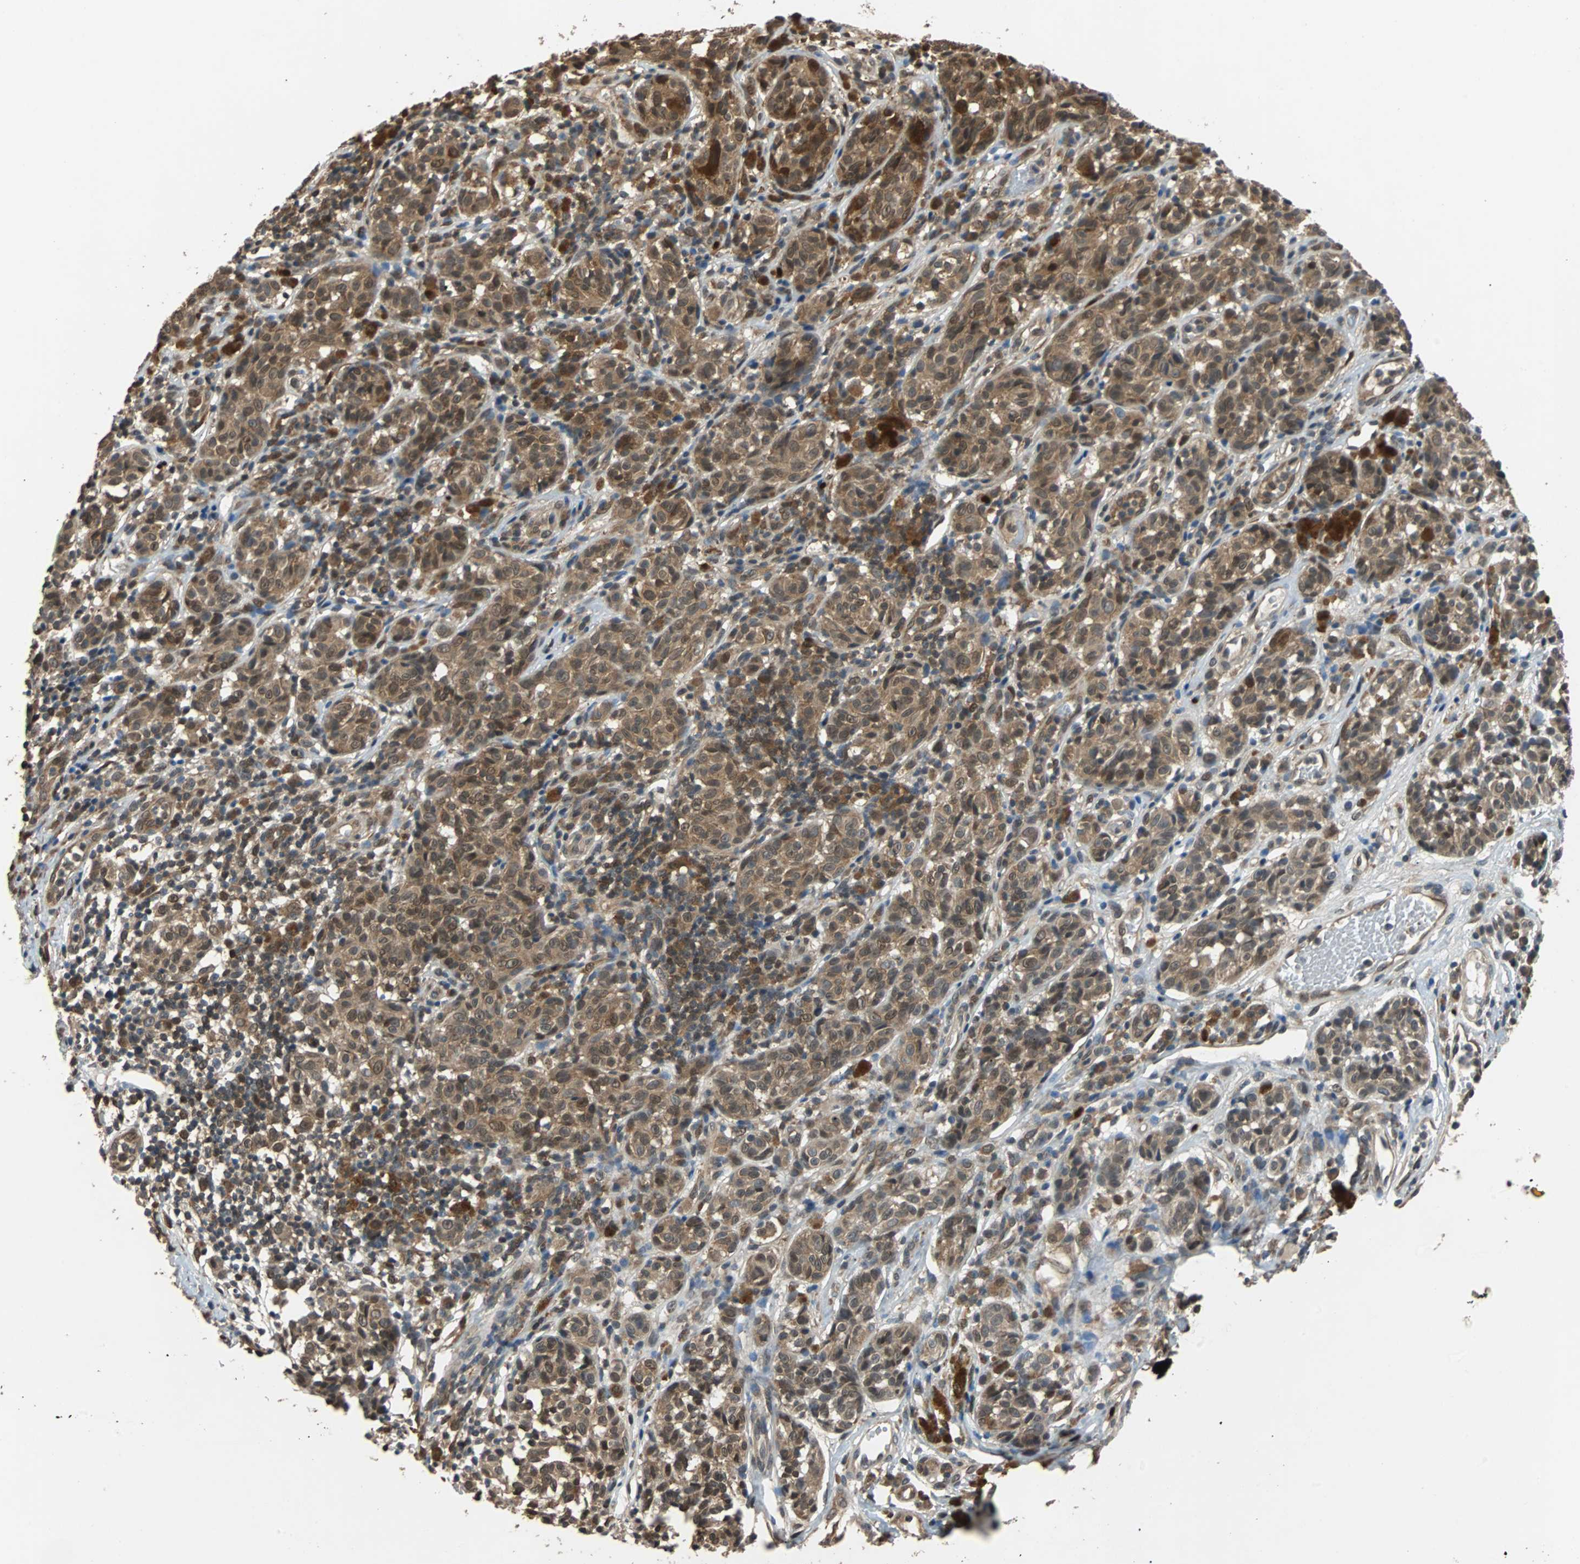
{"staining": {"intensity": "moderate", "quantity": ">75%", "location": "cytoplasmic/membranous,nuclear"}, "tissue": "melanoma", "cell_type": "Tumor cells", "image_type": "cancer", "snomed": [{"axis": "morphology", "description": "Malignant melanoma, NOS"}, {"axis": "topography", "description": "Skin"}], "caption": "High-power microscopy captured an IHC image of malignant melanoma, revealing moderate cytoplasmic/membranous and nuclear expression in approximately >75% of tumor cells.", "gene": "PRDX6", "patient": {"sex": "female", "age": 46}}